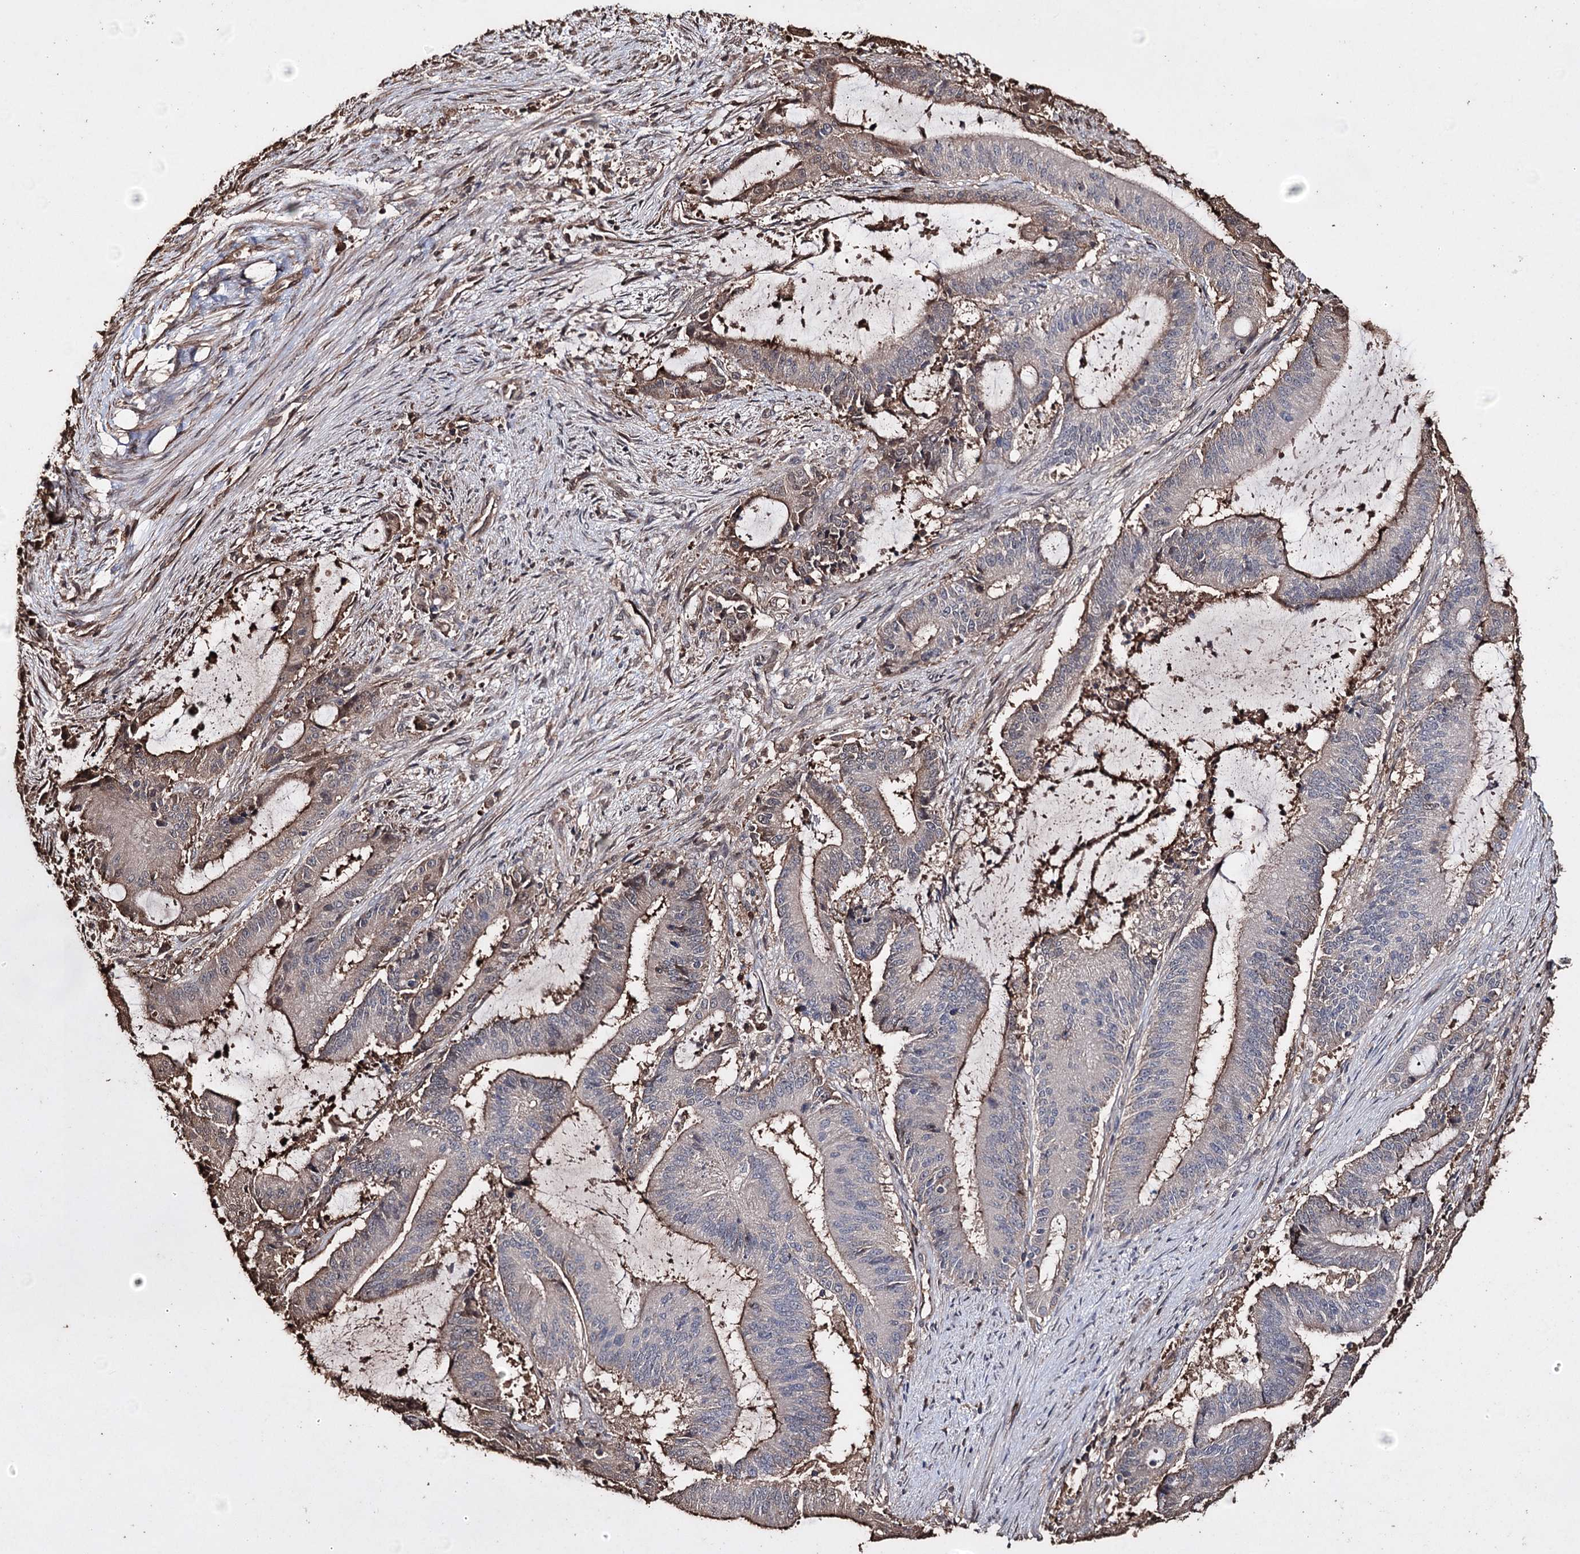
{"staining": {"intensity": "moderate", "quantity": "<25%", "location": "cytoplasmic/membranous"}, "tissue": "liver cancer", "cell_type": "Tumor cells", "image_type": "cancer", "snomed": [{"axis": "morphology", "description": "Normal tissue, NOS"}, {"axis": "morphology", "description": "Cholangiocarcinoma"}, {"axis": "topography", "description": "Liver"}, {"axis": "topography", "description": "Peripheral nerve tissue"}], "caption": "Immunohistochemical staining of liver cholangiocarcinoma reveals moderate cytoplasmic/membranous protein expression in approximately <25% of tumor cells. The staining was performed using DAB (3,3'-diaminobenzidine) to visualize the protein expression in brown, while the nuclei were stained in blue with hematoxylin (Magnification: 20x).", "gene": "ZNF662", "patient": {"sex": "female", "age": 73}}